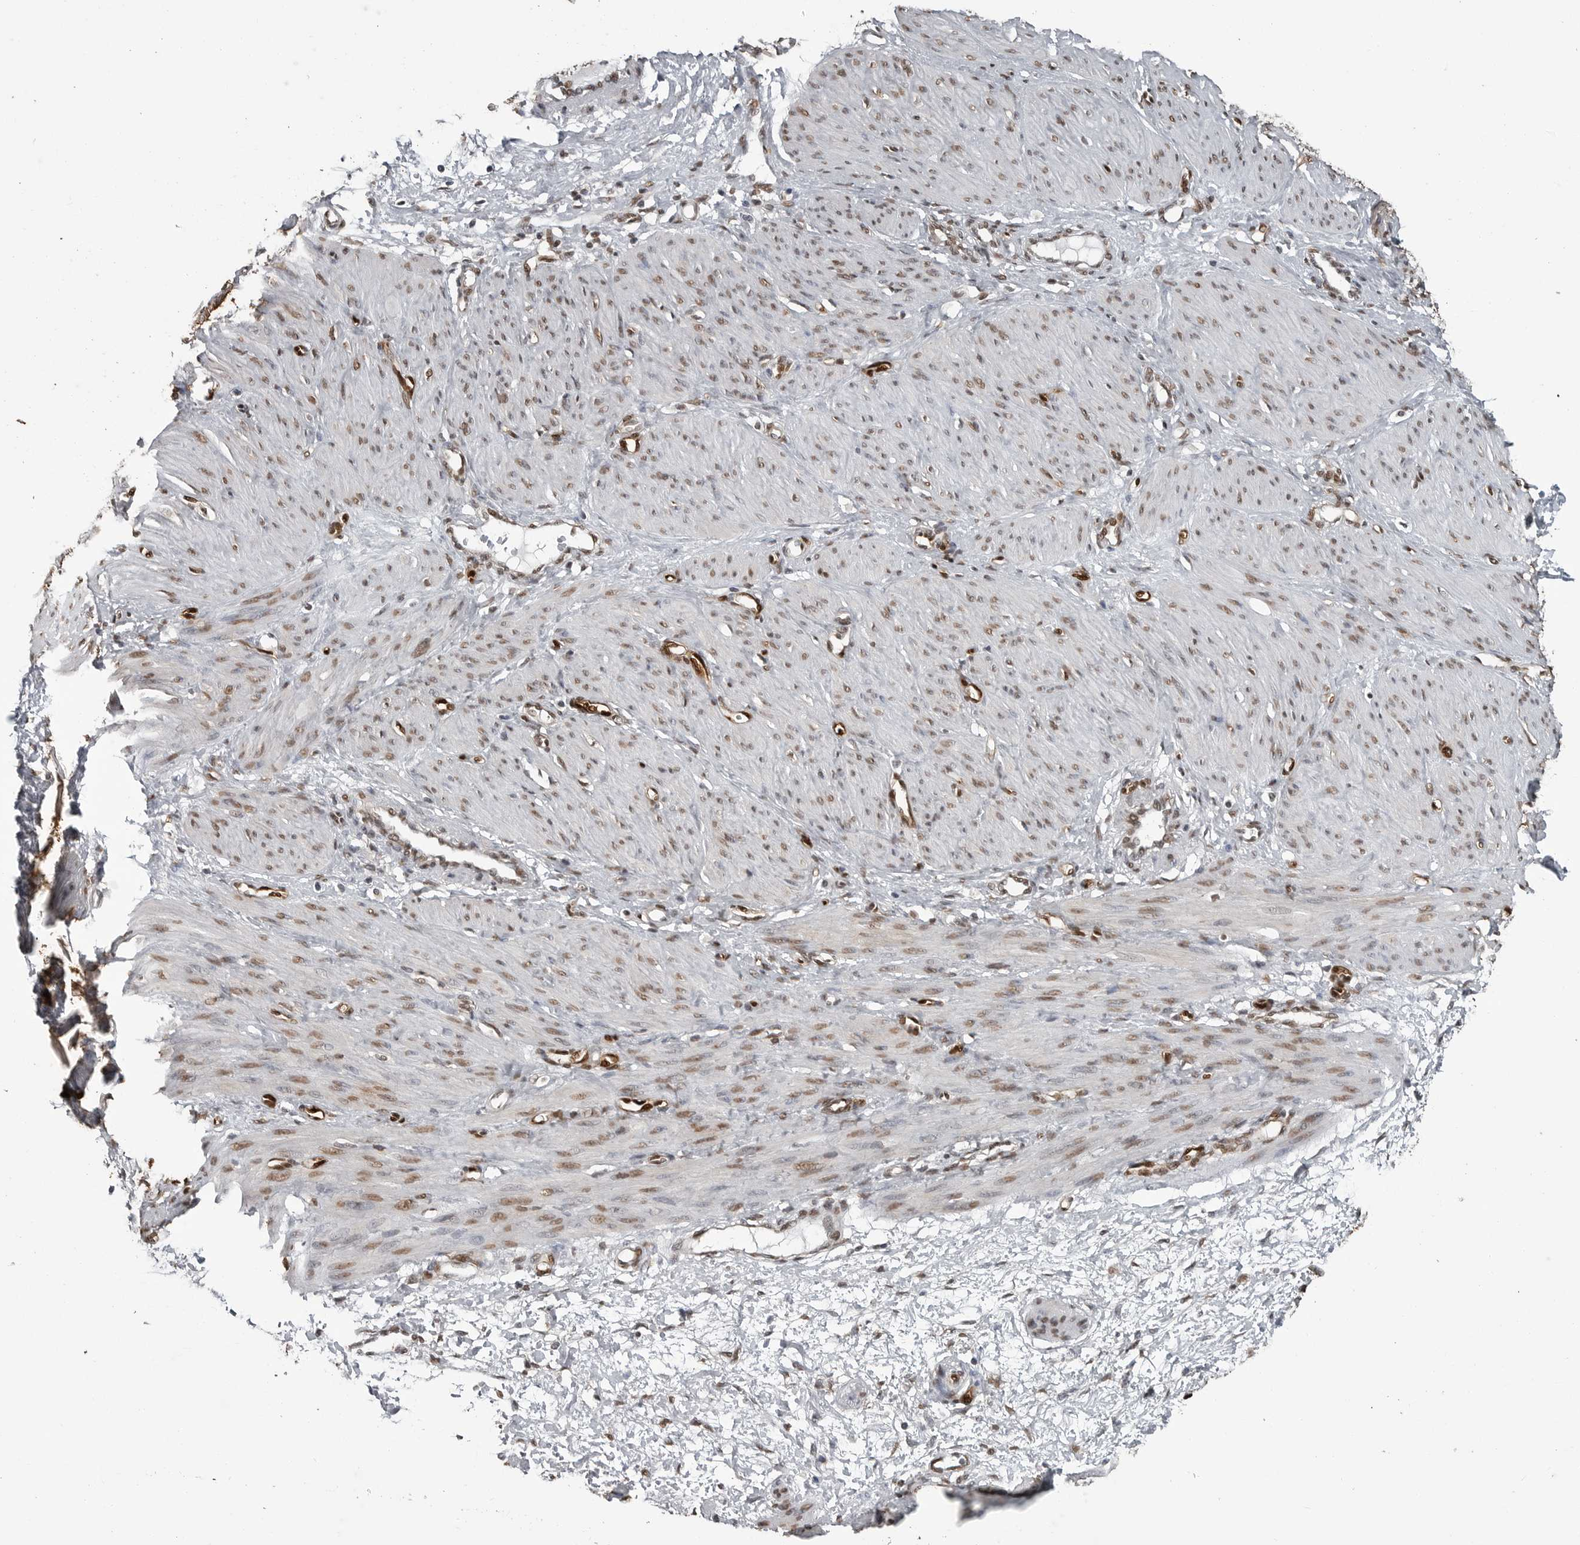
{"staining": {"intensity": "moderate", "quantity": ">75%", "location": "nuclear"}, "tissue": "smooth muscle", "cell_type": "Smooth muscle cells", "image_type": "normal", "snomed": [{"axis": "morphology", "description": "Normal tissue, NOS"}, {"axis": "topography", "description": "Endometrium"}], "caption": "Immunohistochemical staining of benign smooth muscle reveals moderate nuclear protein staining in about >75% of smooth muscle cells.", "gene": "SMAD2", "patient": {"sex": "female", "age": 33}}